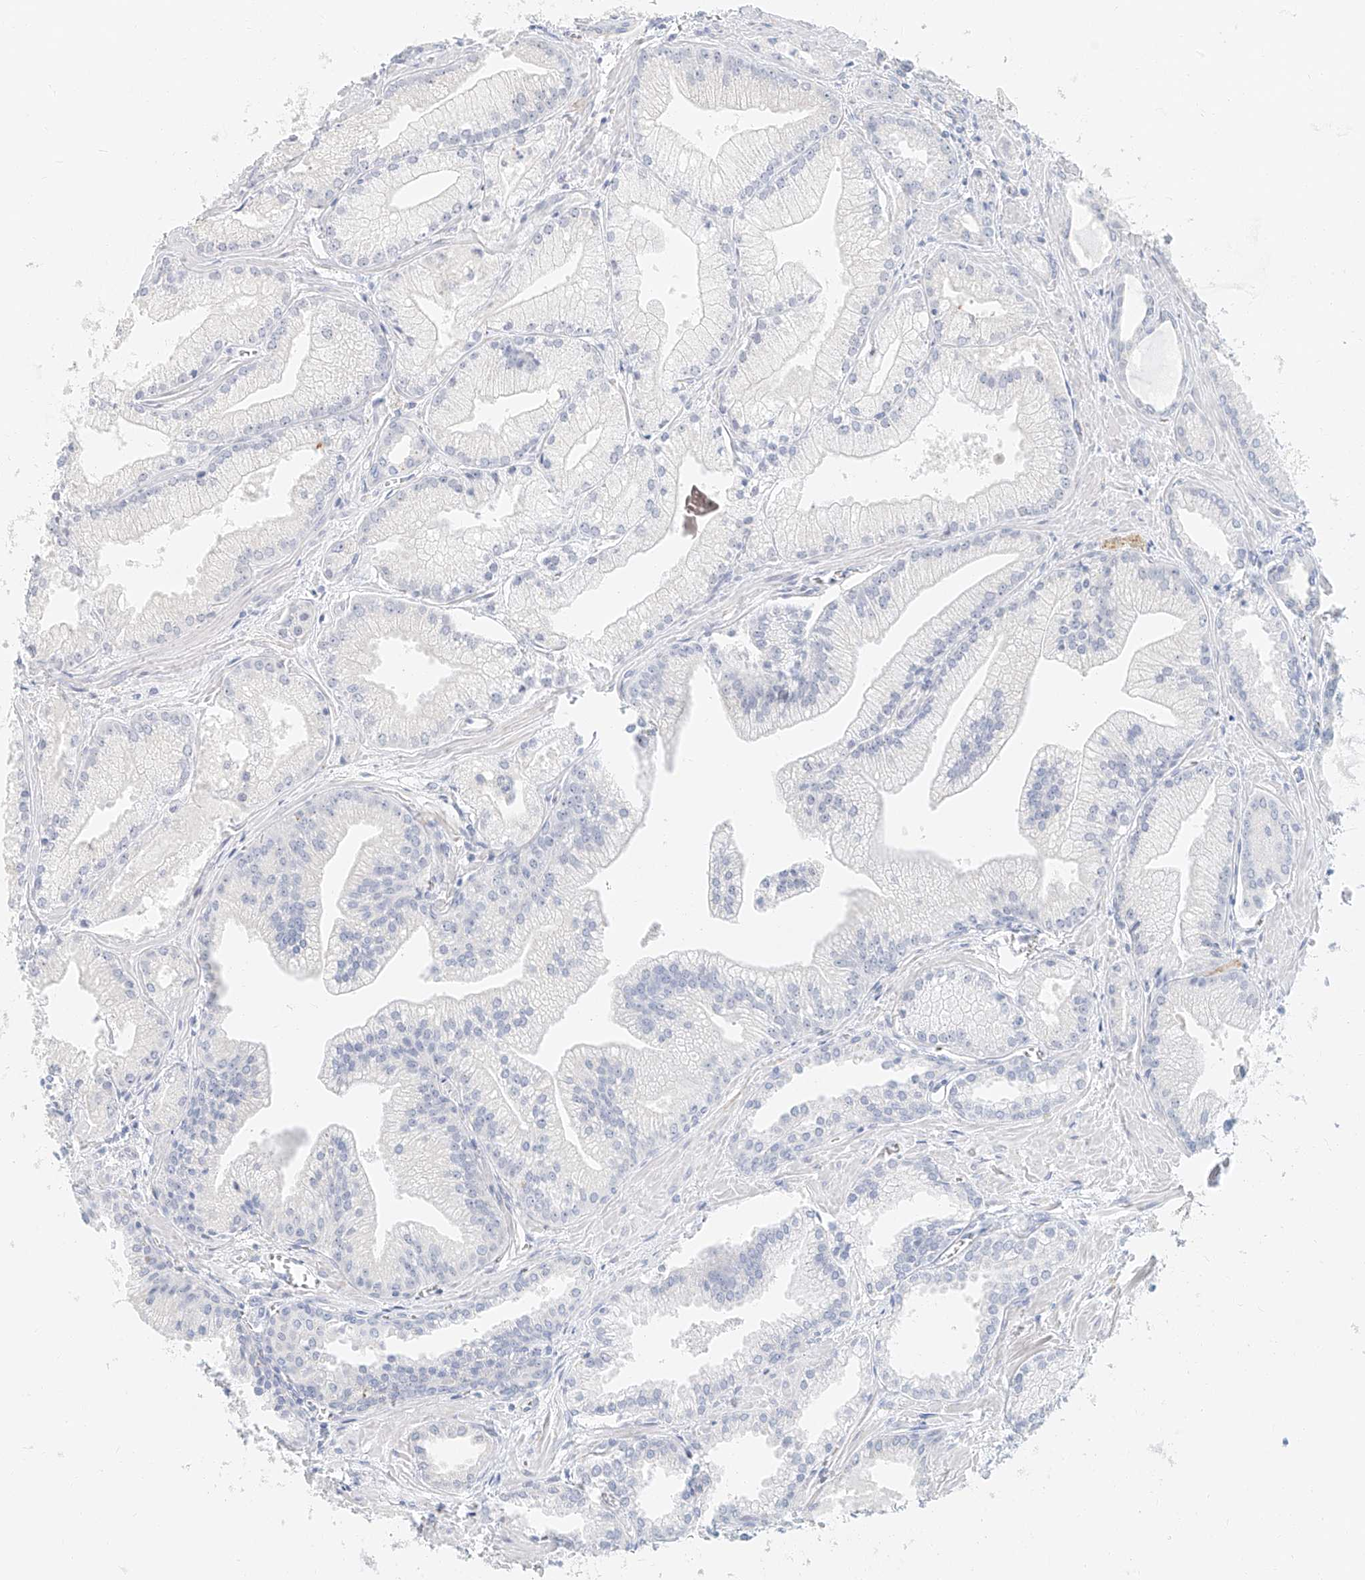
{"staining": {"intensity": "negative", "quantity": "none", "location": "none"}, "tissue": "prostate cancer", "cell_type": "Tumor cells", "image_type": "cancer", "snomed": [{"axis": "morphology", "description": "Adenocarcinoma, Low grade"}, {"axis": "topography", "description": "Prostate"}], "caption": "Immunohistochemistry of human prostate cancer (adenocarcinoma (low-grade)) demonstrates no staining in tumor cells.", "gene": "NAP1L1", "patient": {"sex": "male", "age": 67}}